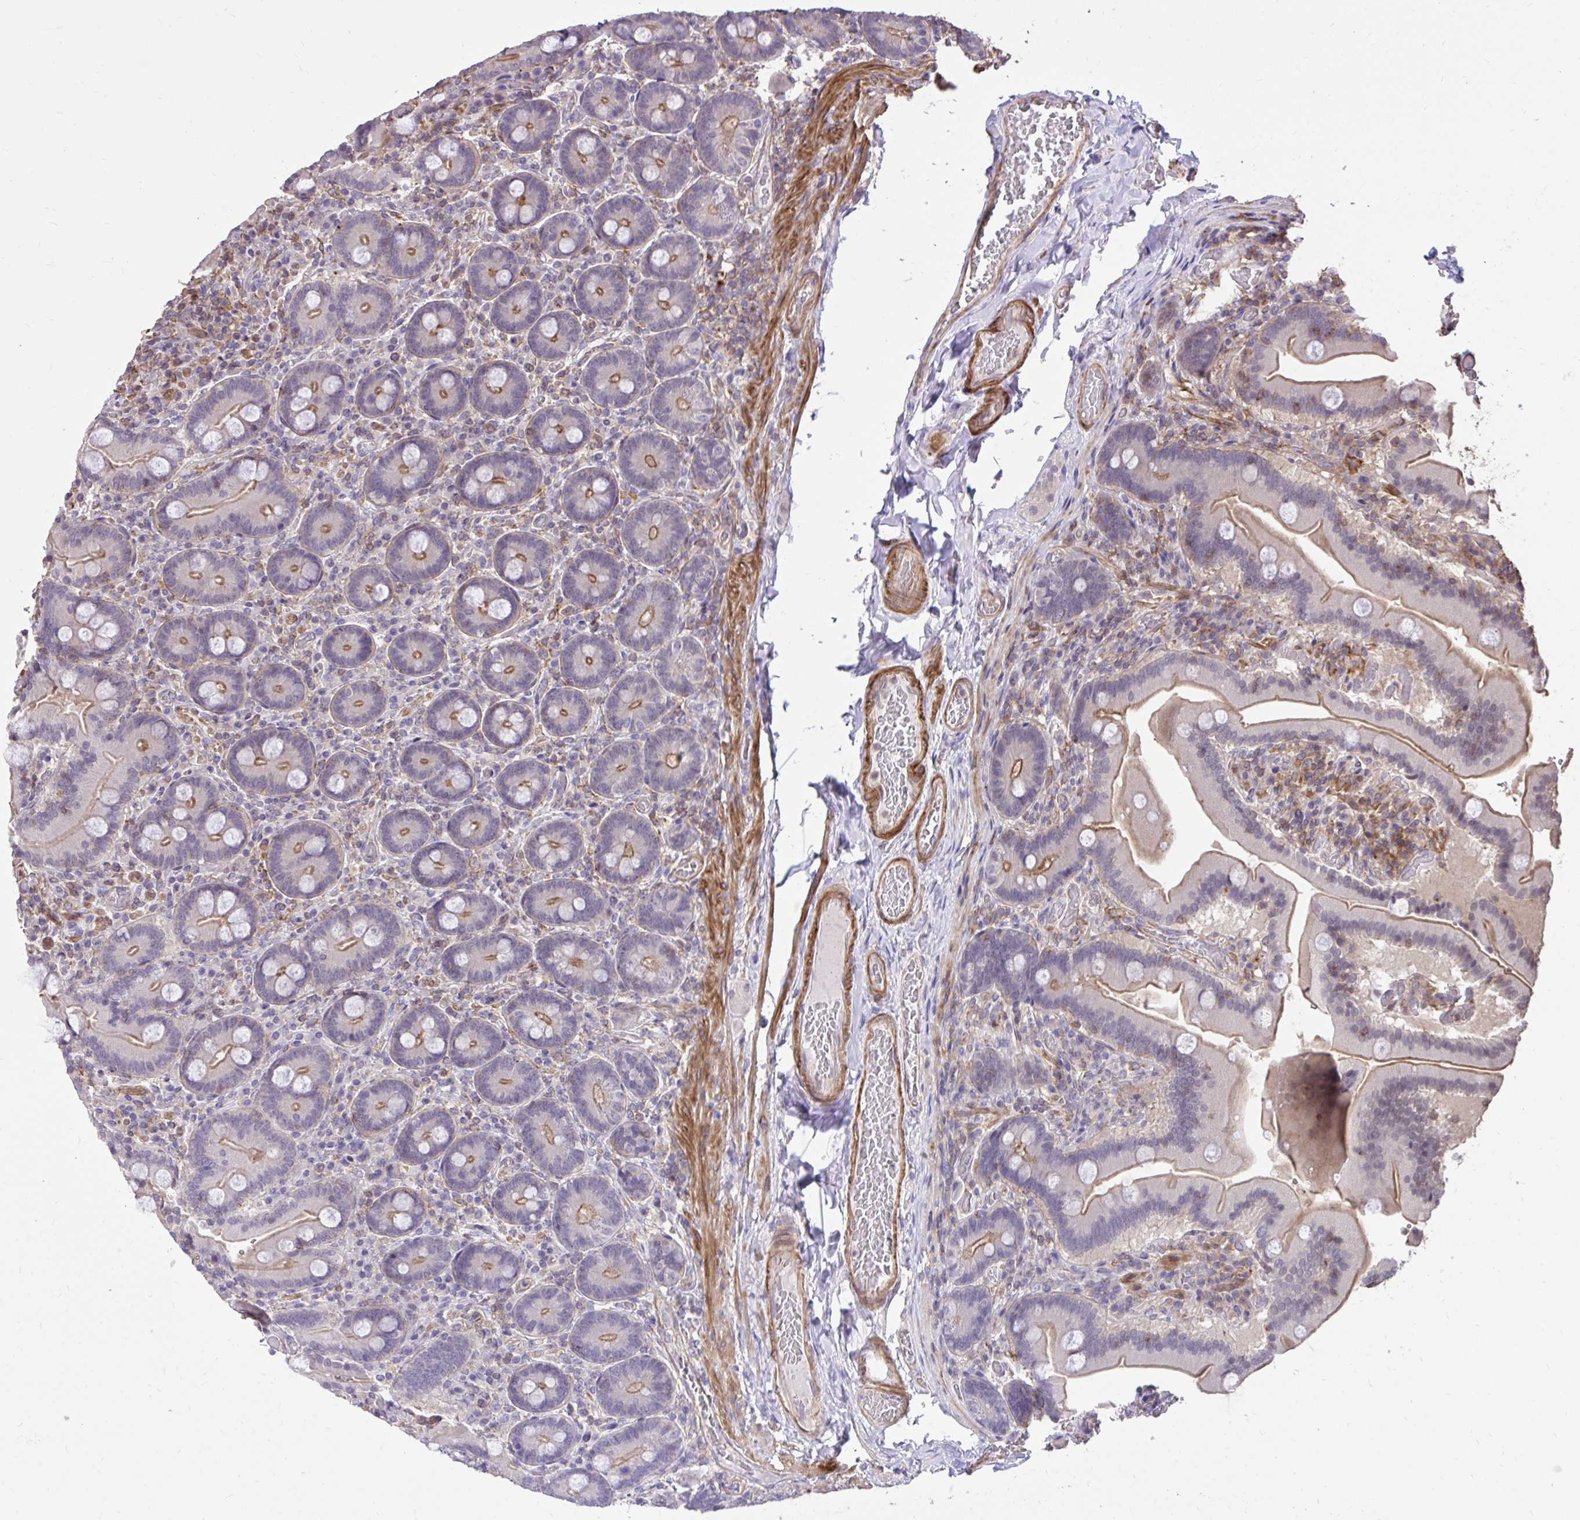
{"staining": {"intensity": "moderate", "quantity": "25%-75%", "location": "cytoplasmic/membranous"}, "tissue": "duodenum", "cell_type": "Glandular cells", "image_type": "normal", "snomed": [{"axis": "morphology", "description": "Normal tissue, NOS"}, {"axis": "topography", "description": "Duodenum"}], "caption": "Immunohistochemistry micrograph of normal duodenum: human duodenum stained using immunohistochemistry (IHC) shows medium levels of moderate protein expression localized specifically in the cytoplasmic/membranous of glandular cells, appearing as a cytoplasmic/membranous brown color.", "gene": "IGFL2", "patient": {"sex": "female", "age": 62}}